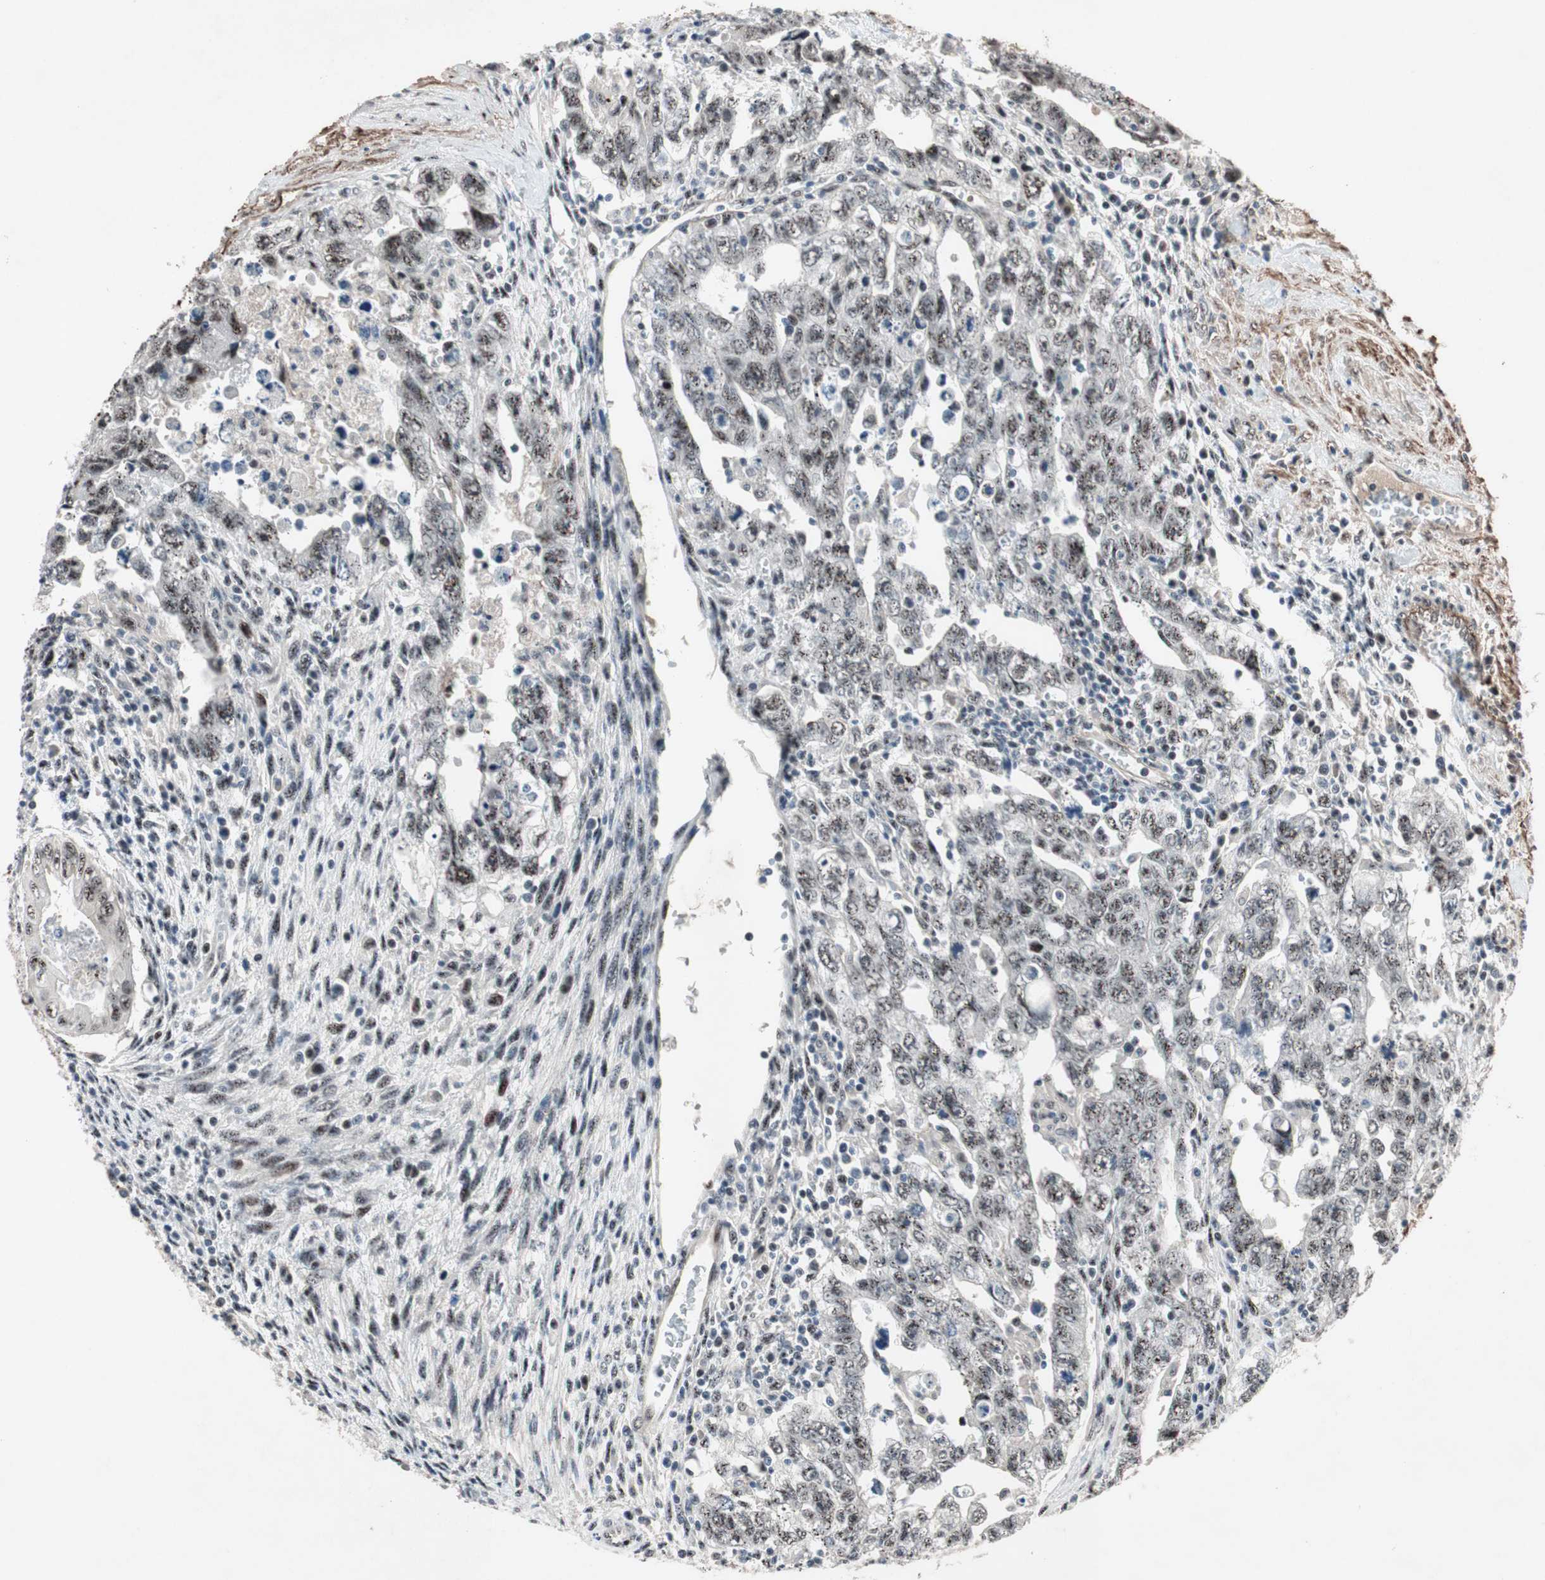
{"staining": {"intensity": "weak", "quantity": ">75%", "location": "nuclear"}, "tissue": "testis cancer", "cell_type": "Tumor cells", "image_type": "cancer", "snomed": [{"axis": "morphology", "description": "Carcinoma, Embryonal, NOS"}, {"axis": "topography", "description": "Testis"}], "caption": "Protein expression analysis of testis cancer shows weak nuclear staining in about >75% of tumor cells.", "gene": "SOX7", "patient": {"sex": "male", "age": 28}}